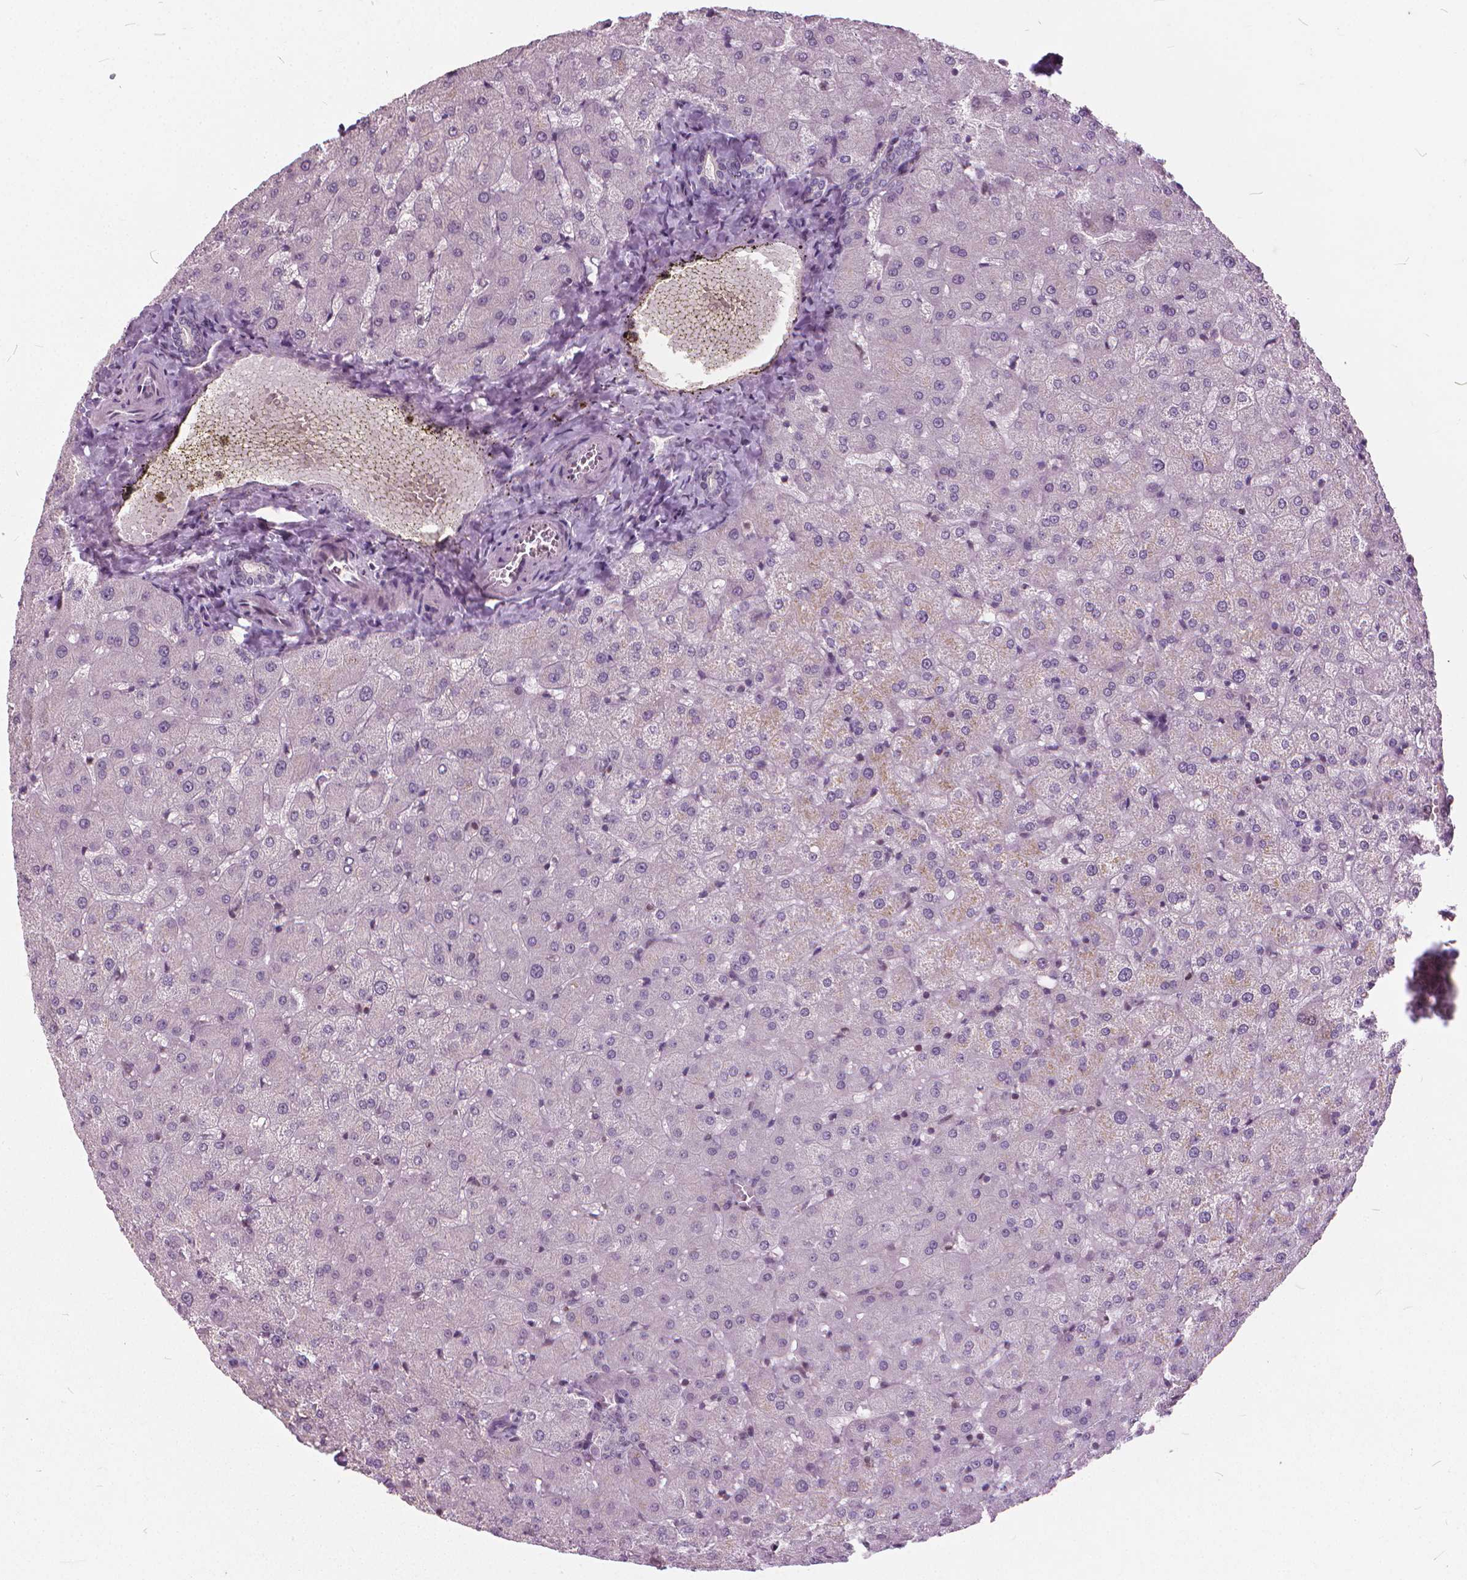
{"staining": {"intensity": "negative", "quantity": "none", "location": "none"}, "tissue": "liver", "cell_type": "Cholangiocytes", "image_type": "normal", "snomed": [{"axis": "morphology", "description": "Normal tissue, NOS"}, {"axis": "topography", "description": "Liver"}], "caption": "This is an immunohistochemistry histopathology image of benign liver. There is no positivity in cholangiocytes.", "gene": "STAT5B", "patient": {"sex": "female", "age": 50}}